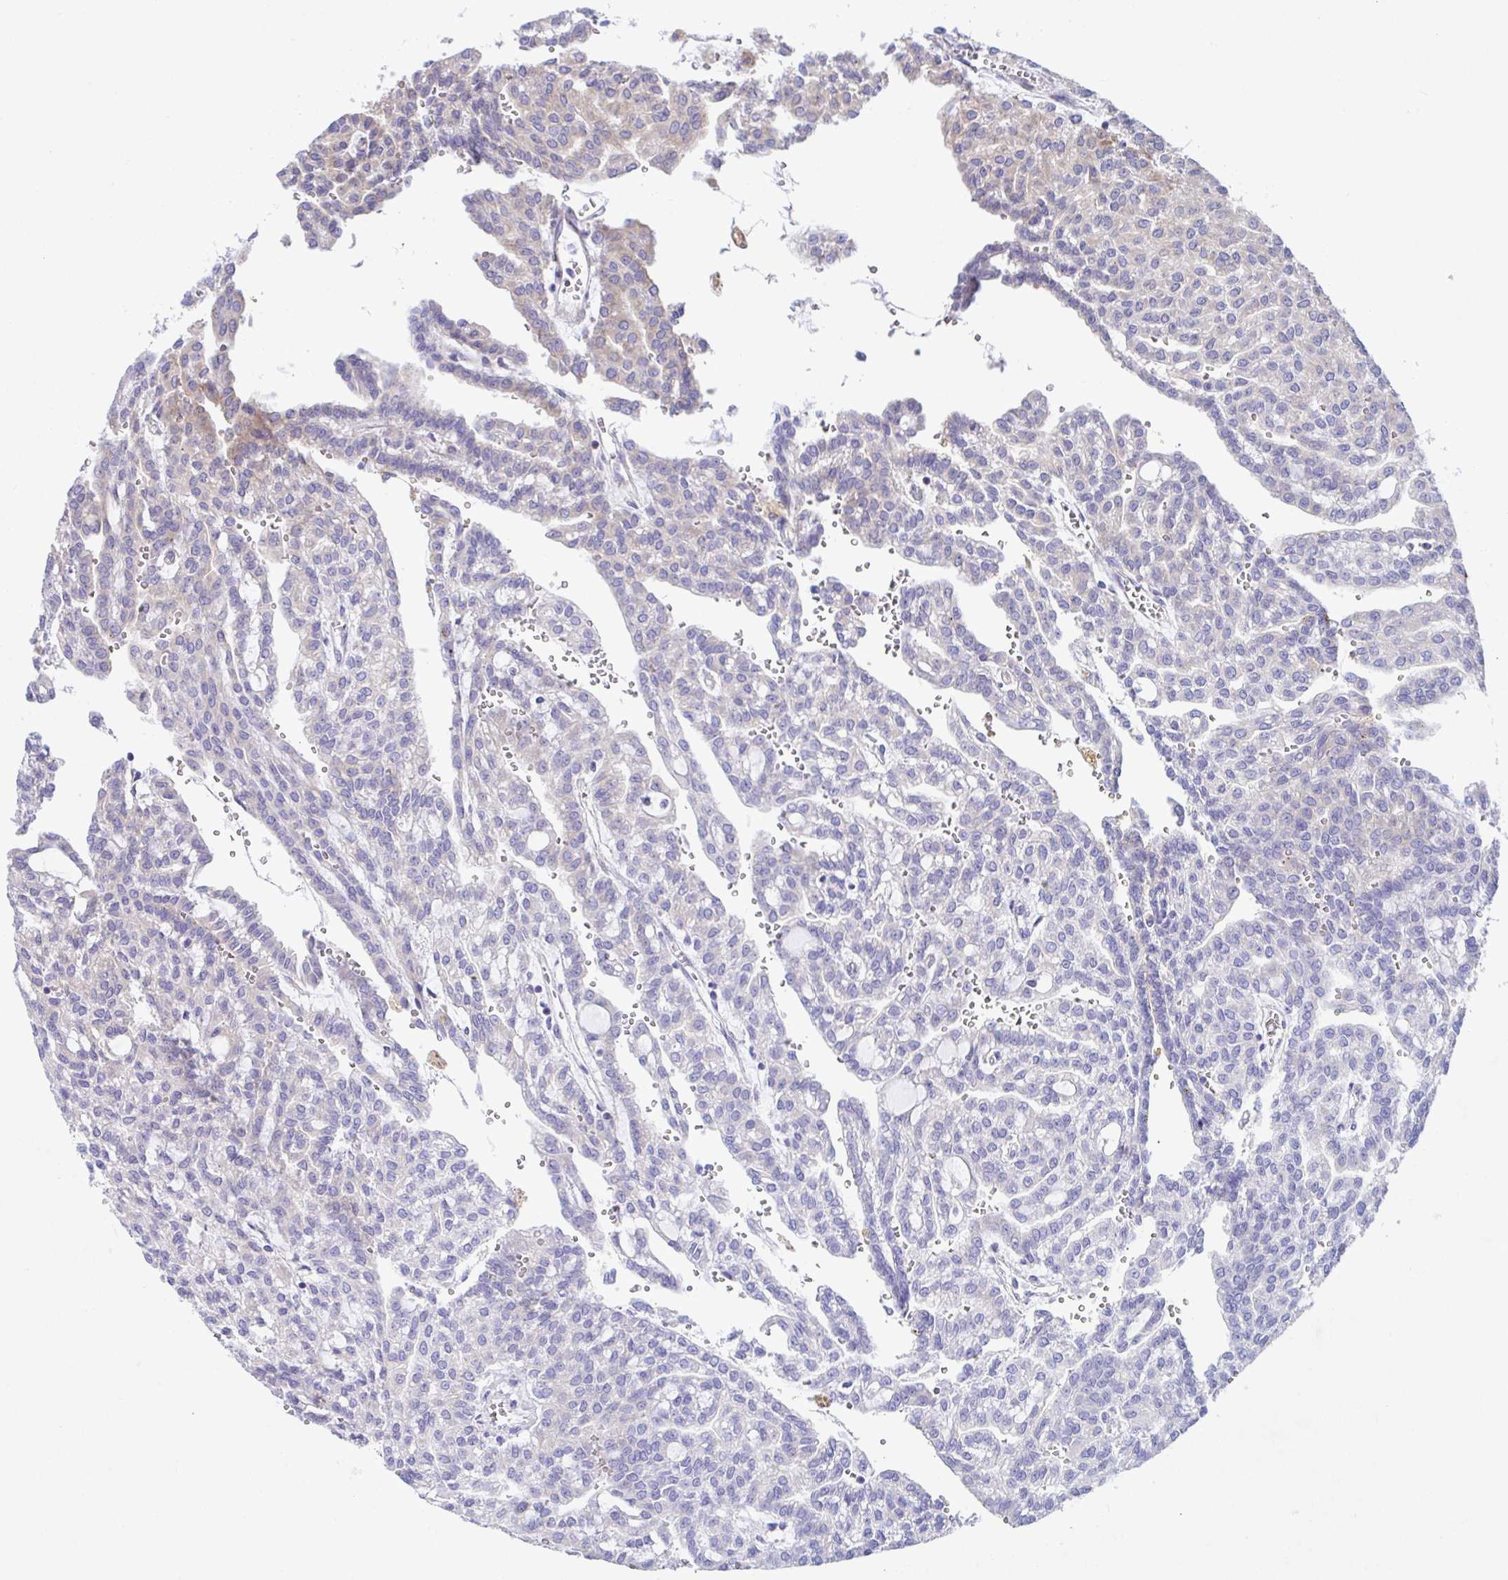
{"staining": {"intensity": "negative", "quantity": "none", "location": "none"}, "tissue": "renal cancer", "cell_type": "Tumor cells", "image_type": "cancer", "snomed": [{"axis": "morphology", "description": "Adenocarcinoma, NOS"}, {"axis": "topography", "description": "Kidney"}], "caption": "A high-resolution histopathology image shows immunohistochemistry staining of renal cancer, which shows no significant expression in tumor cells.", "gene": "FAU", "patient": {"sex": "male", "age": 63}}